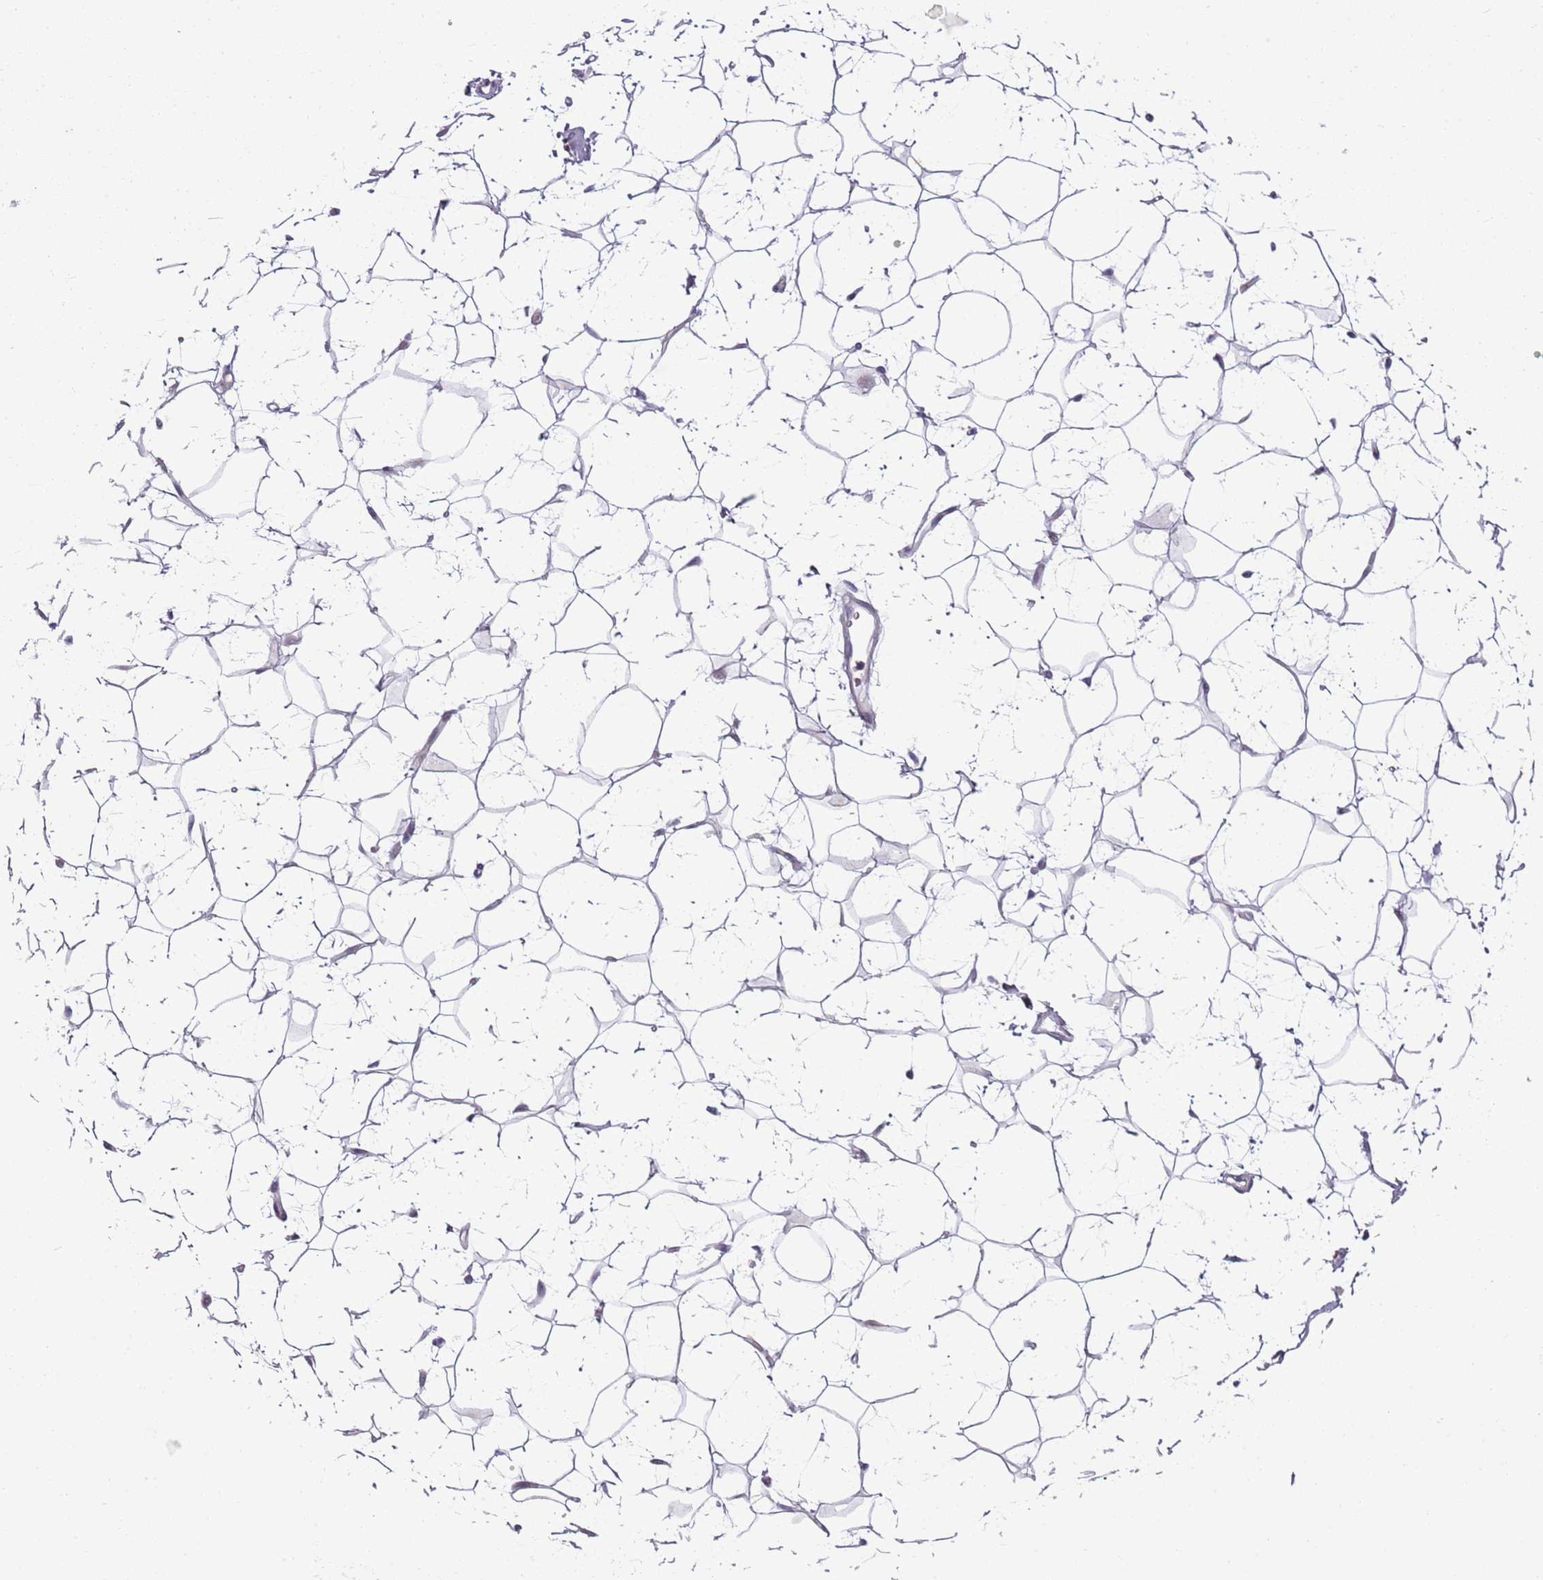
{"staining": {"intensity": "negative", "quantity": "none", "location": "none"}, "tissue": "adipose tissue", "cell_type": "Adipocytes", "image_type": "normal", "snomed": [{"axis": "morphology", "description": "Normal tissue, NOS"}, {"axis": "topography", "description": "Breast"}], "caption": "Immunohistochemistry of benign human adipose tissue shows no positivity in adipocytes. (DAB immunohistochemistry with hematoxylin counter stain).", "gene": "ZNF583", "patient": {"sex": "female", "age": 26}}